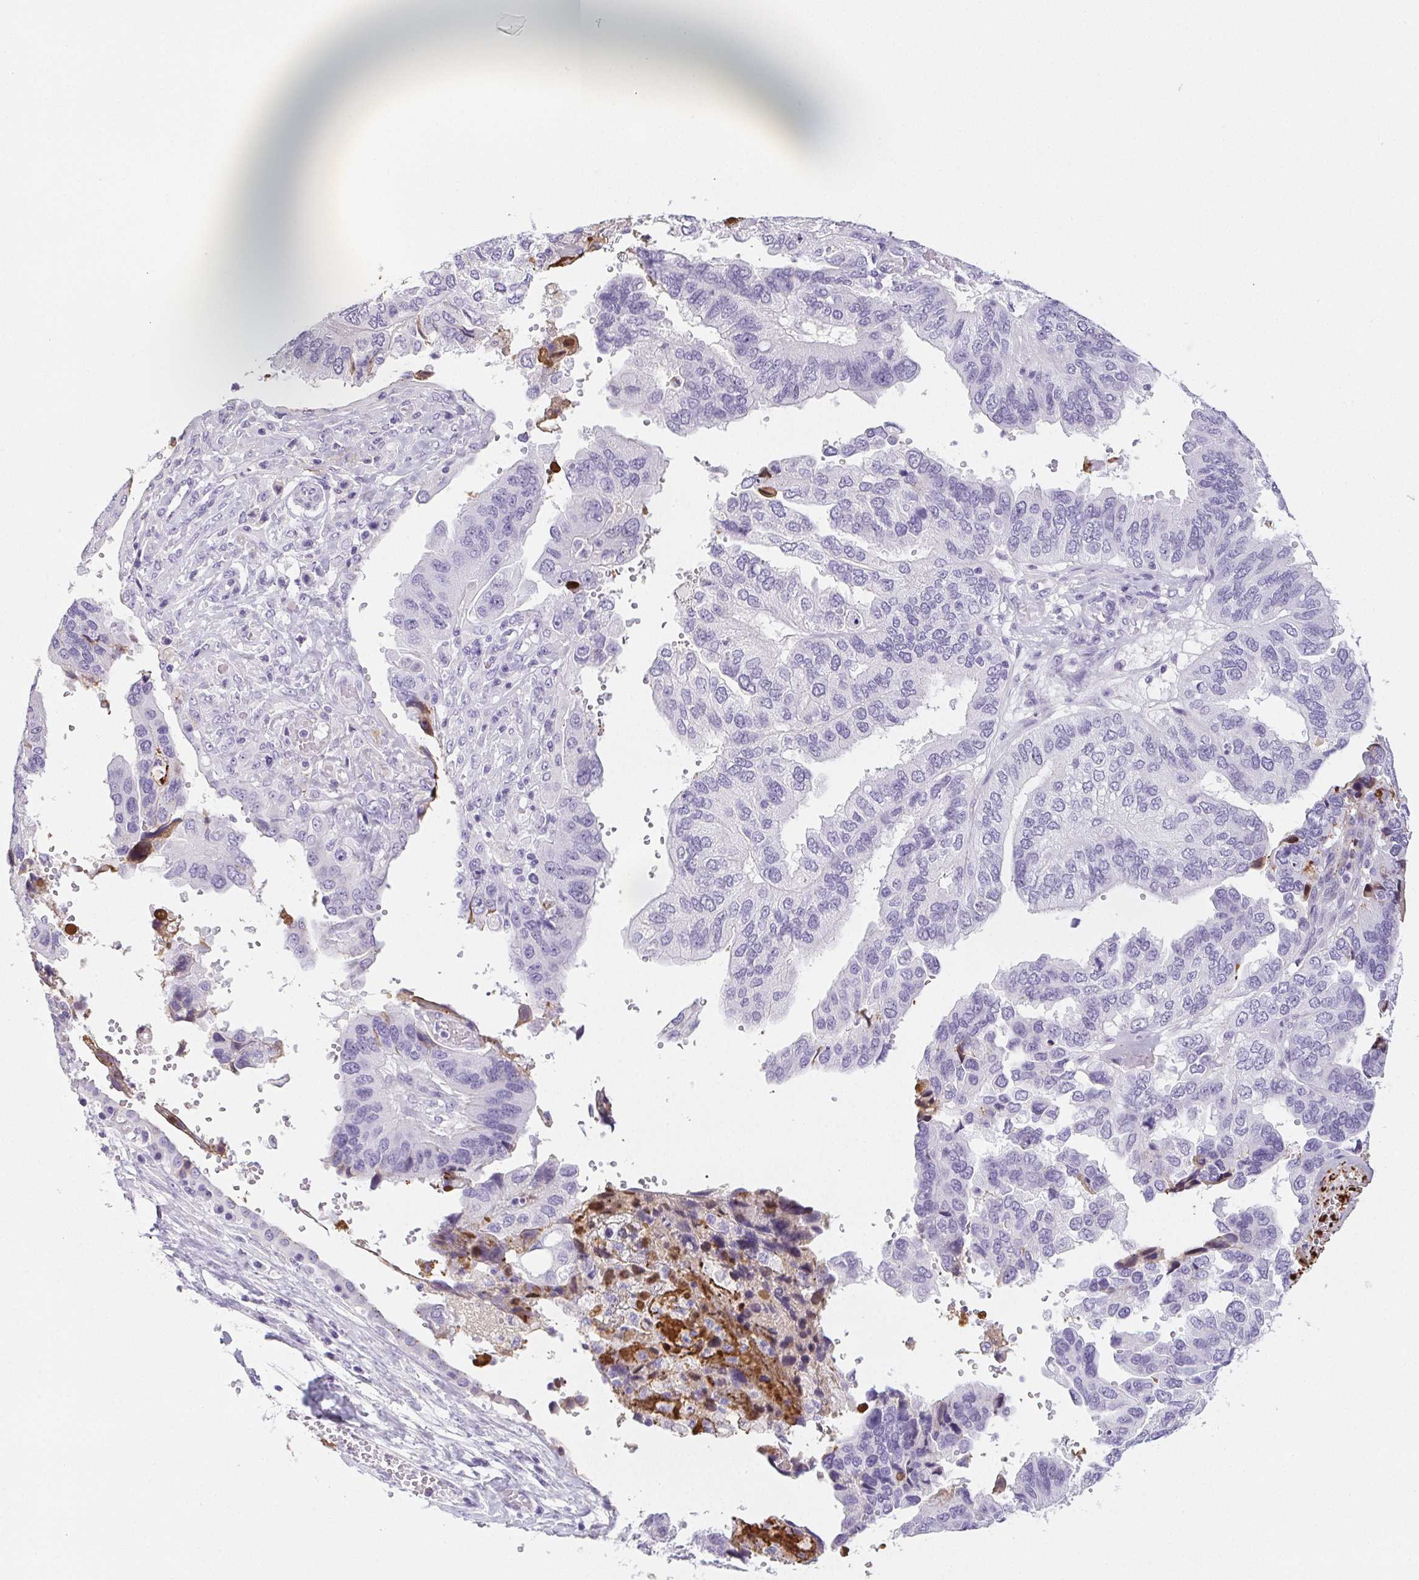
{"staining": {"intensity": "negative", "quantity": "none", "location": "none"}, "tissue": "ovarian cancer", "cell_type": "Tumor cells", "image_type": "cancer", "snomed": [{"axis": "morphology", "description": "Cystadenocarcinoma, serous, NOS"}, {"axis": "topography", "description": "Ovary"}], "caption": "This is an immunohistochemistry (IHC) photomicrograph of serous cystadenocarcinoma (ovarian). There is no expression in tumor cells.", "gene": "VTN", "patient": {"sex": "female", "age": 79}}